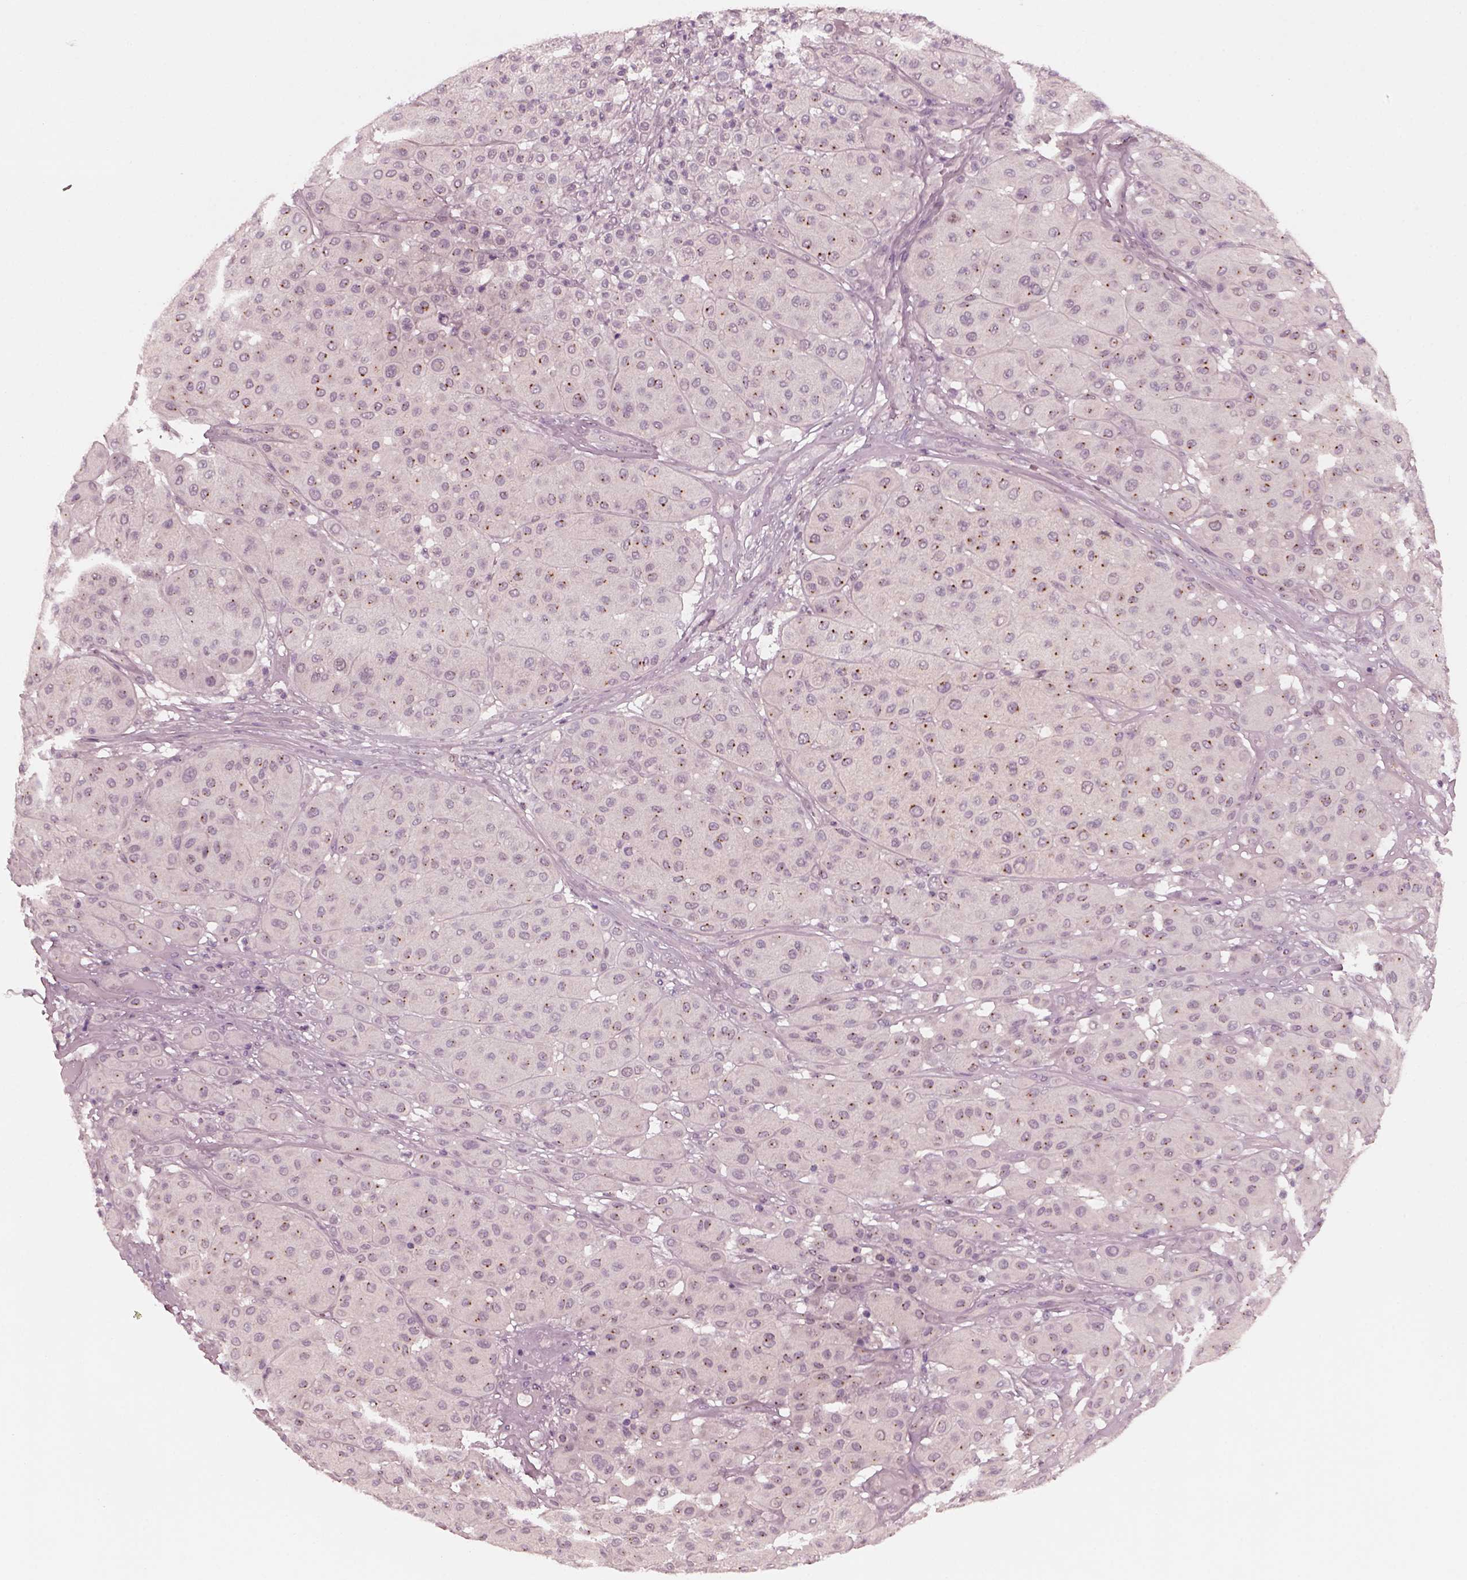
{"staining": {"intensity": "weak", "quantity": "<25%", "location": "cytoplasmic/membranous"}, "tissue": "melanoma", "cell_type": "Tumor cells", "image_type": "cancer", "snomed": [{"axis": "morphology", "description": "Malignant melanoma, Metastatic site"}, {"axis": "topography", "description": "Smooth muscle"}], "caption": "The IHC histopathology image has no significant positivity in tumor cells of malignant melanoma (metastatic site) tissue.", "gene": "SAXO1", "patient": {"sex": "male", "age": 41}}